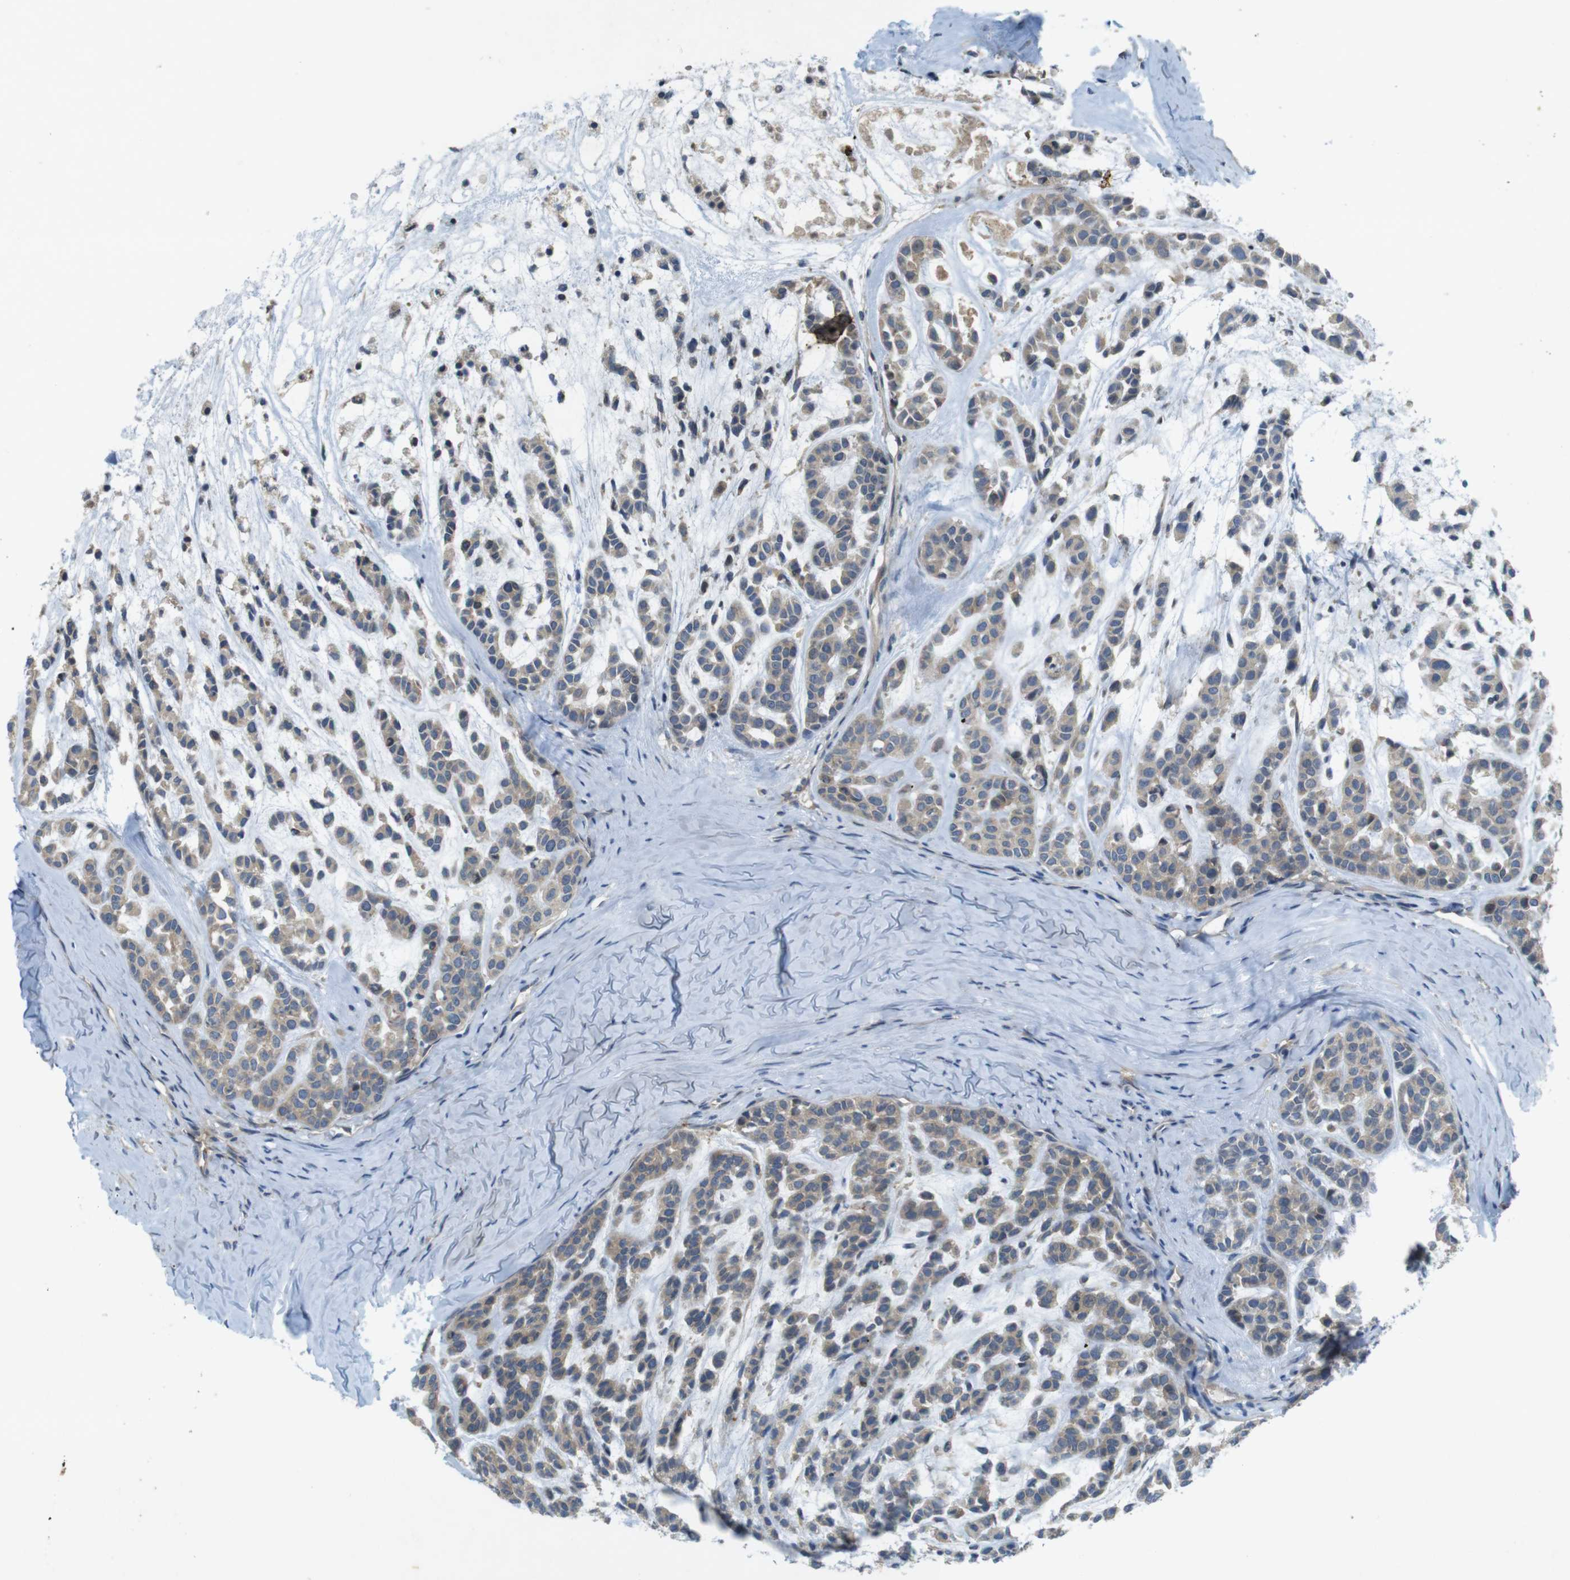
{"staining": {"intensity": "weak", "quantity": ">75%", "location": "cytoplasmic/membranous"}, "tissue": "head and neck cancer", "cell_type": "Tumor cells", "image_type": "cancer", "snomed": [{"axis": "morphology", "description": "Adenocarcinoma, NOS"}, {"axis": "morphology", "description": "Adenoma, NOS"}, {"axis": "topography", "description": "Head-Neck"}], "caption": "Human head and neck cancer (adenoma) stained for a protein (brown) demonstrates weak cytoplasmic/membranous positive staining in about >75% of tumor cells.", "gene": "CLTC", "patient": {"sex": "female", "age": 55}}